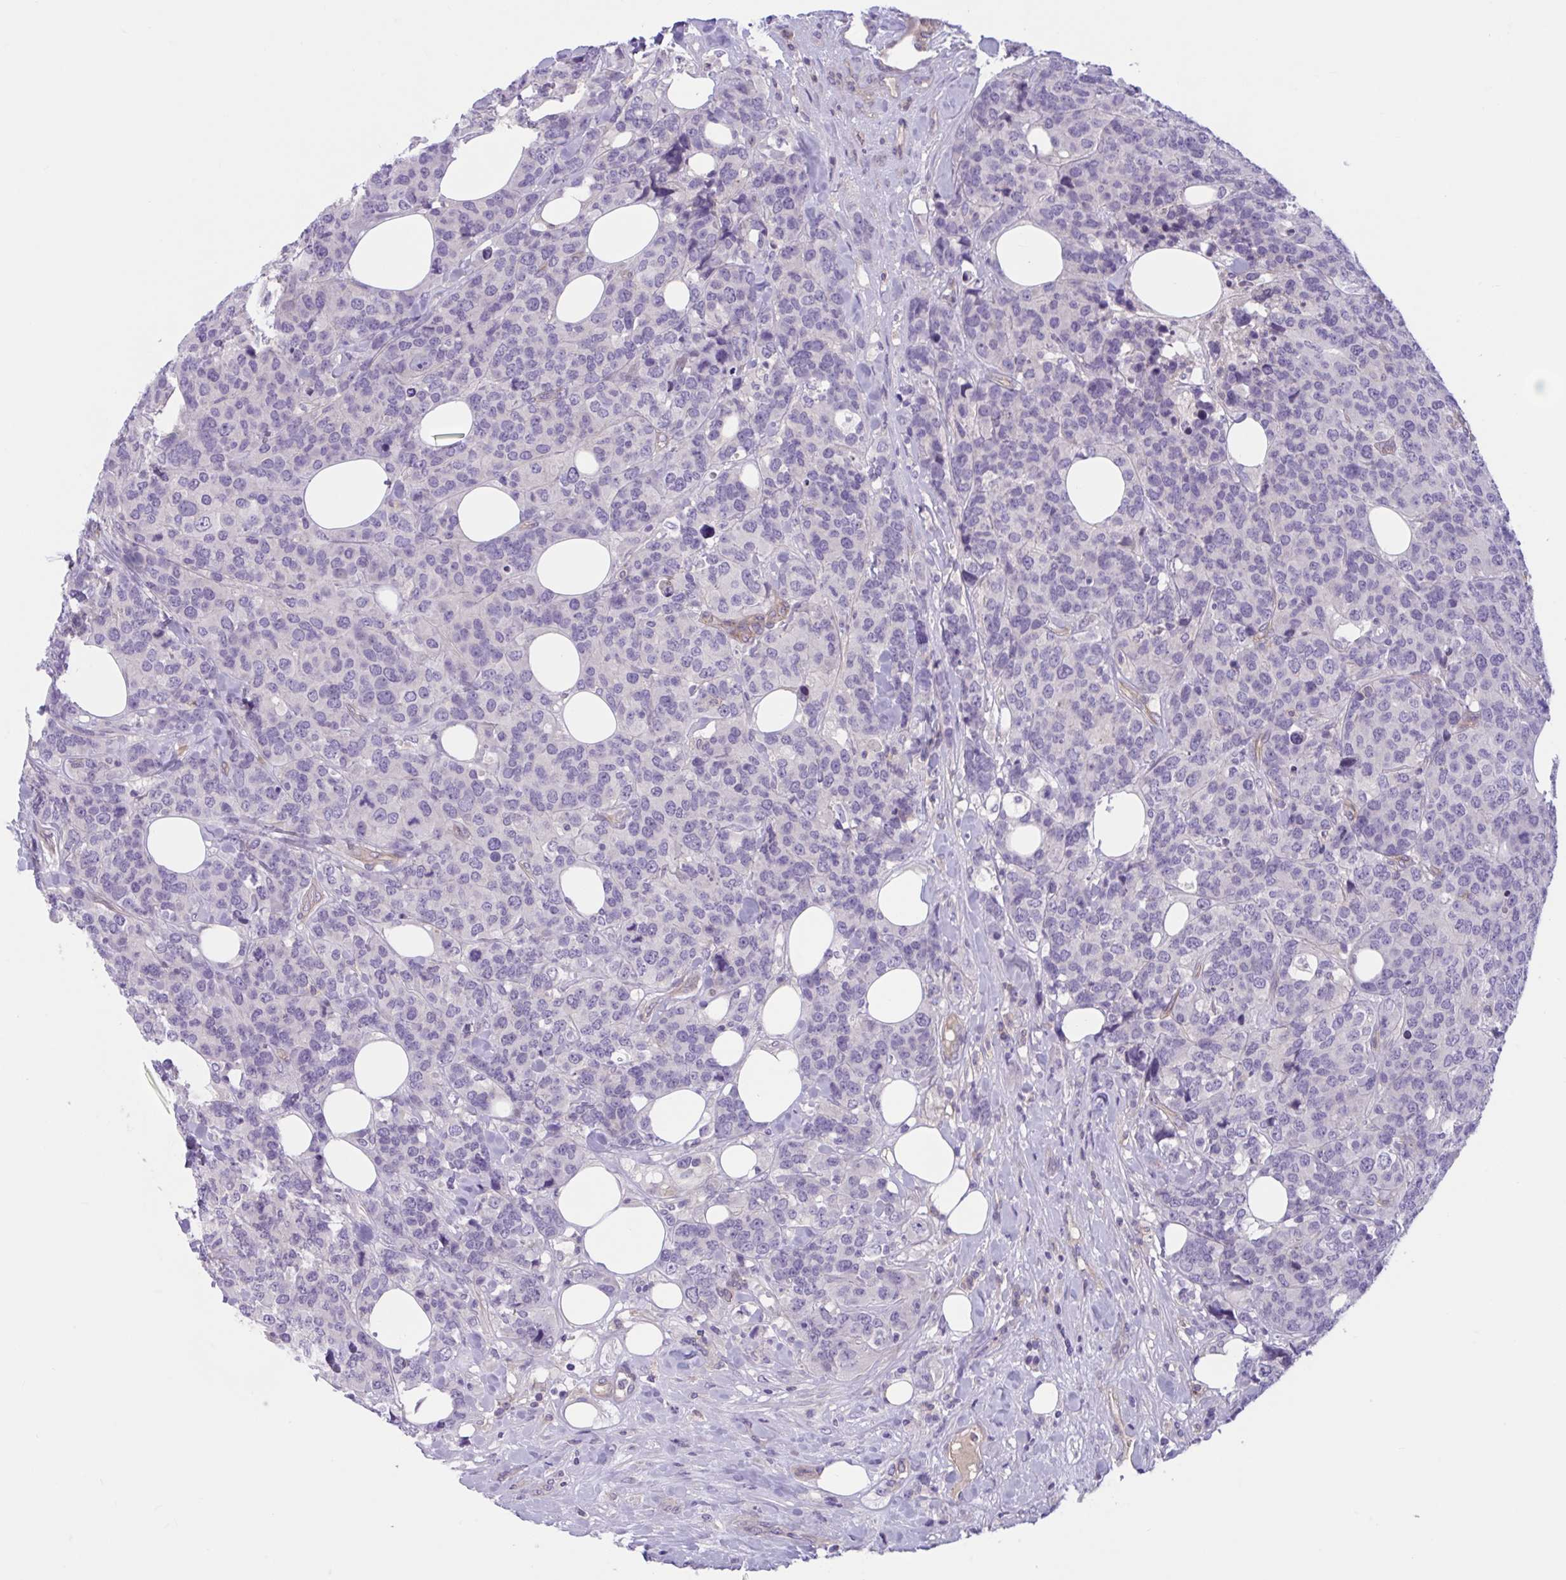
{"staining": {"intensity": "negative", "quantity": "none", "location": "none"}, "tissue": "breast cancer", "cell_type": "Tumor cells", "image_type": "cancer", "snomed": [{"axis": "morphology", "description": "Lobular carcinoma"}, {"axis": "topography", "description": "Breast"}], "caption": "An immunohistochemistry (IHC) micrograph of lobular carcinoma (breast) is shown. There is no staining in tumor cells of lobular carcinoma (breast). (DAB immunohistochemistry visualized using brightfield microscopy, high magnification).", "gene": "TTC7B", "patient": {"sex": "female", "age": 59}}